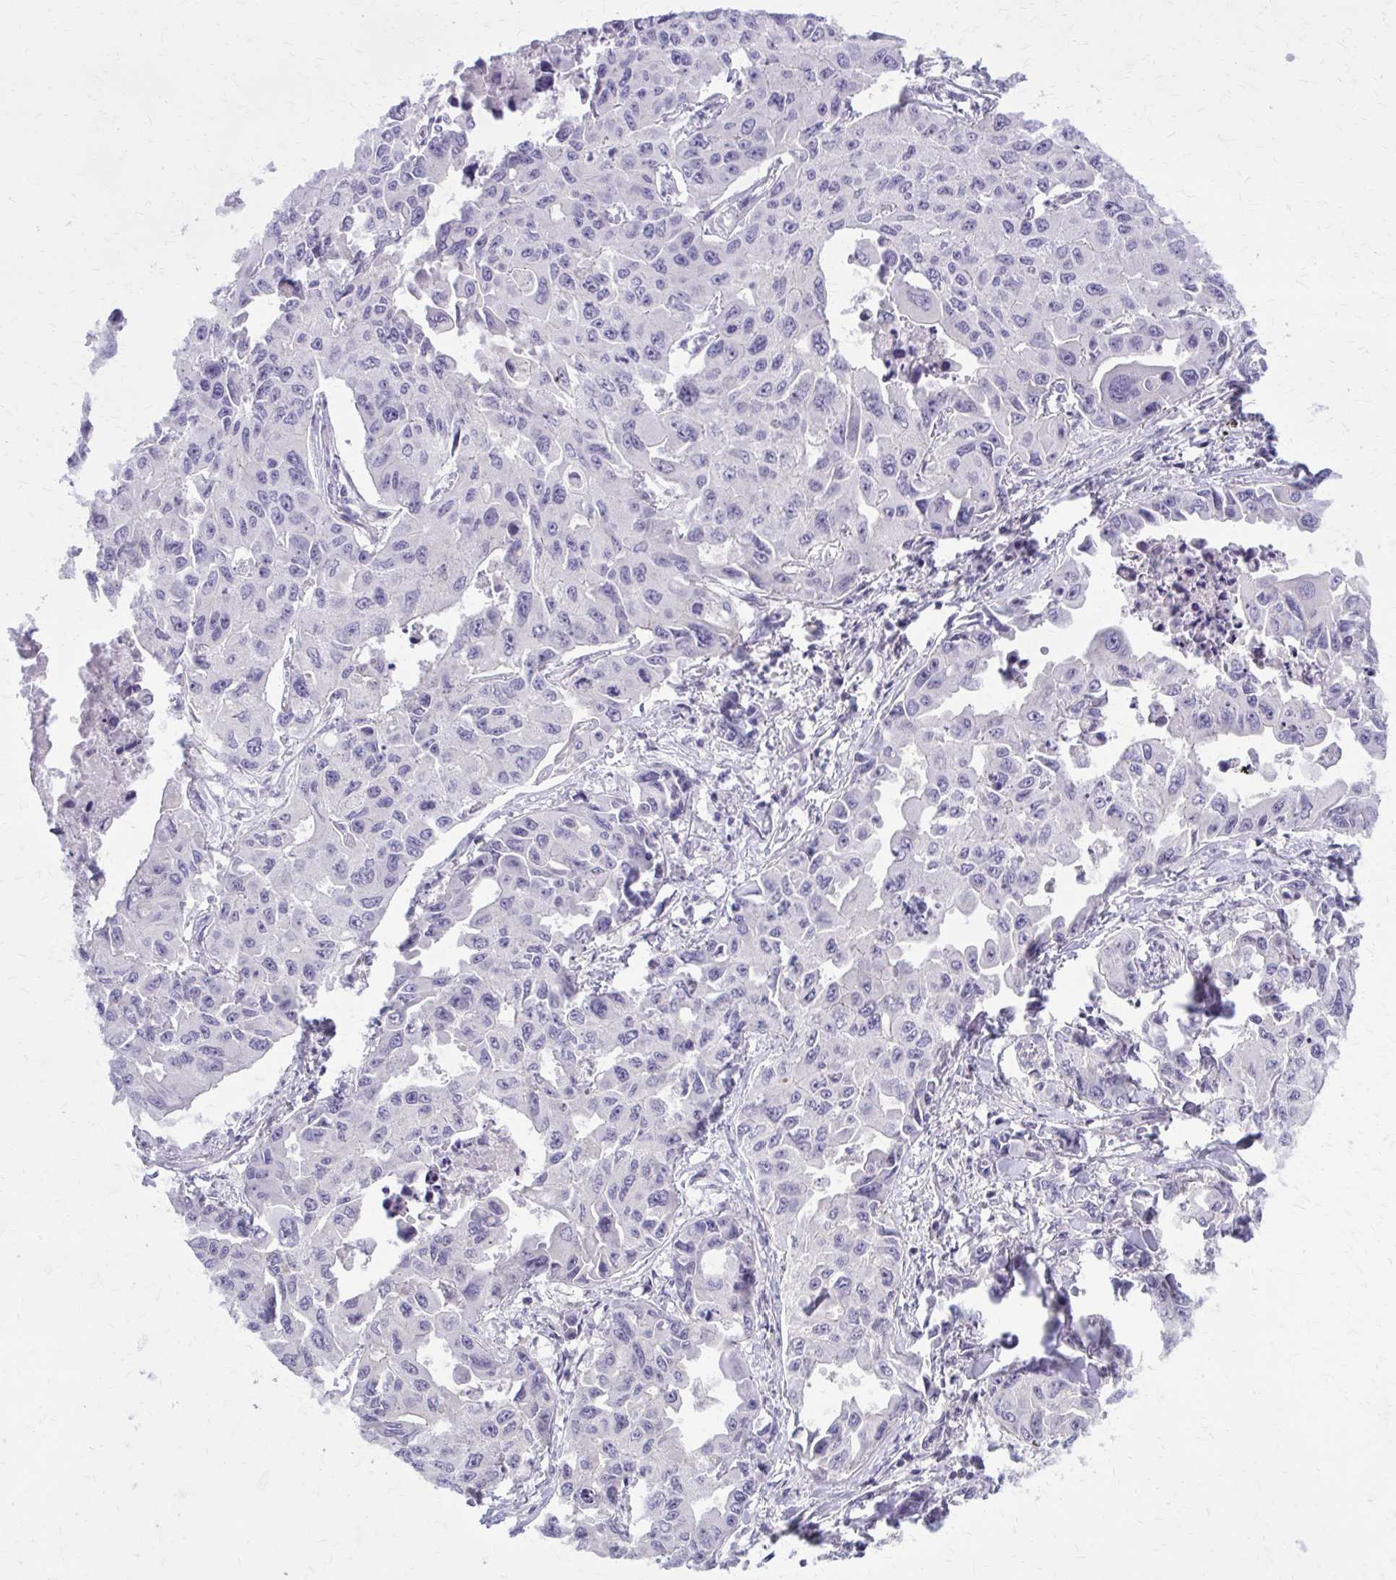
{"staining": {"intensity": "negative", "quantity": "none", "location": "none"}, "tissue": "lung cancer", "cell_type": "Tumor cells", "image_type": "cancer", "snomed": [{"axis": "morphology", "description": "Adenocarcinoma, NOS"}, {"axis": "topography", "description": "Lung"}], "caption": "High power microscopy micrograph of an immunohistochemistry histopathology image of lung adenocarcinoma, revealing no significant expression in tumor cells.", "gene": "OR4A47", "patient": {"sex": "male", "age": 64}}